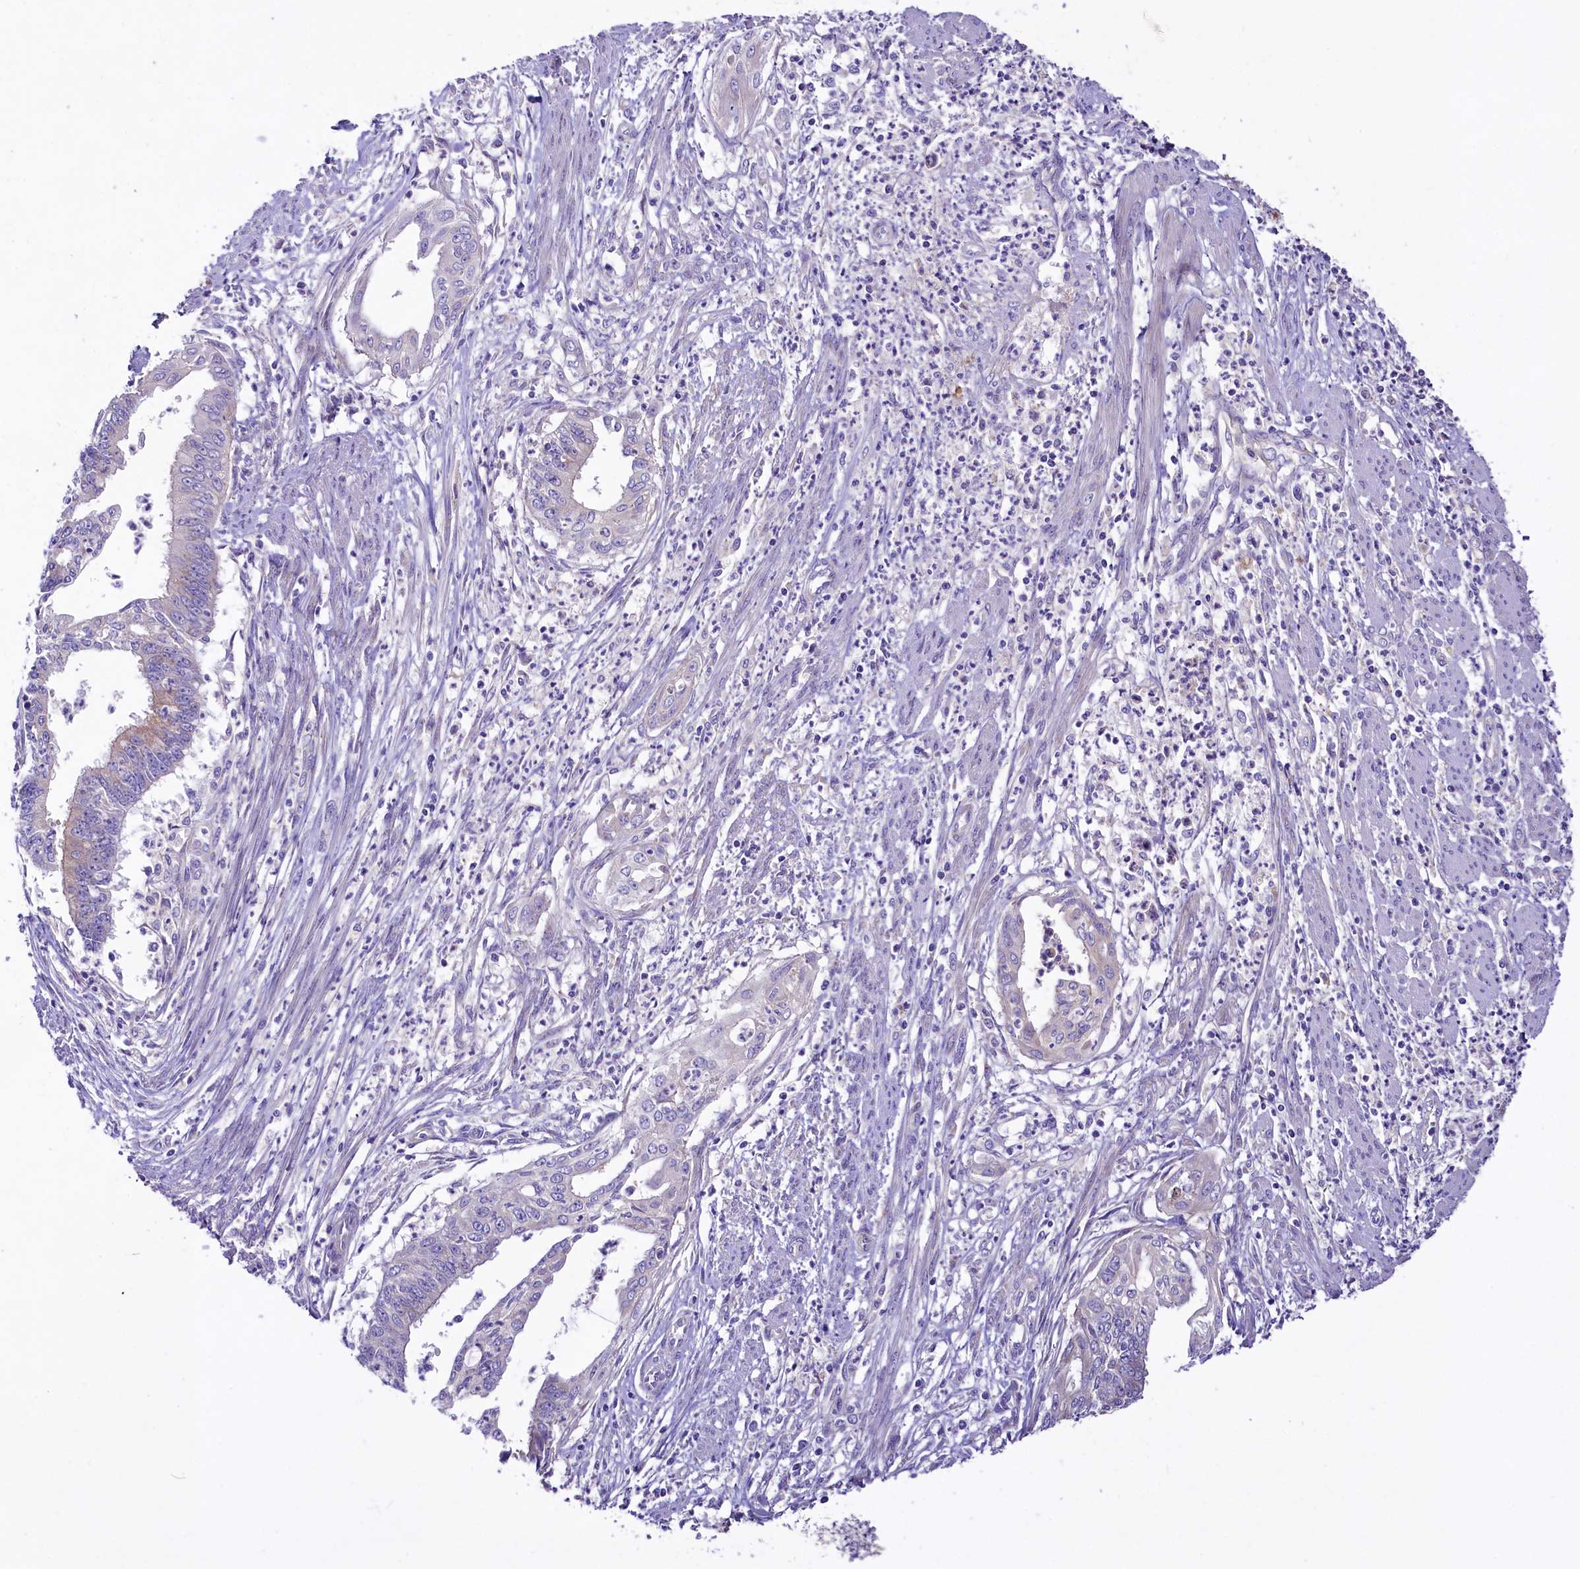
{"staining": {"intensity": "negative", "quantity": "none", "location": "none"}, "tissue": "endometrial cancer", "cell_type": "Tumor cells", "image_type": "cancer", "snomed": [{"axis": "morphology", "description": "Adenocarcinoma, NOS"}, {"axis": "topography", "description": "Endometrium"}], "caption": "High power microscopy histopathology image of an immunohistochemistry micrograph of adenocarcinoma (endometrial), revealing no significant positivity in tumor cells. (Stains: DAB IHC with hematoxylin counter stain, Microscopy: brightfield microscopy at high magnification).", "gene": "PEMT", "patient": {"sex": "female", "age": 73}}